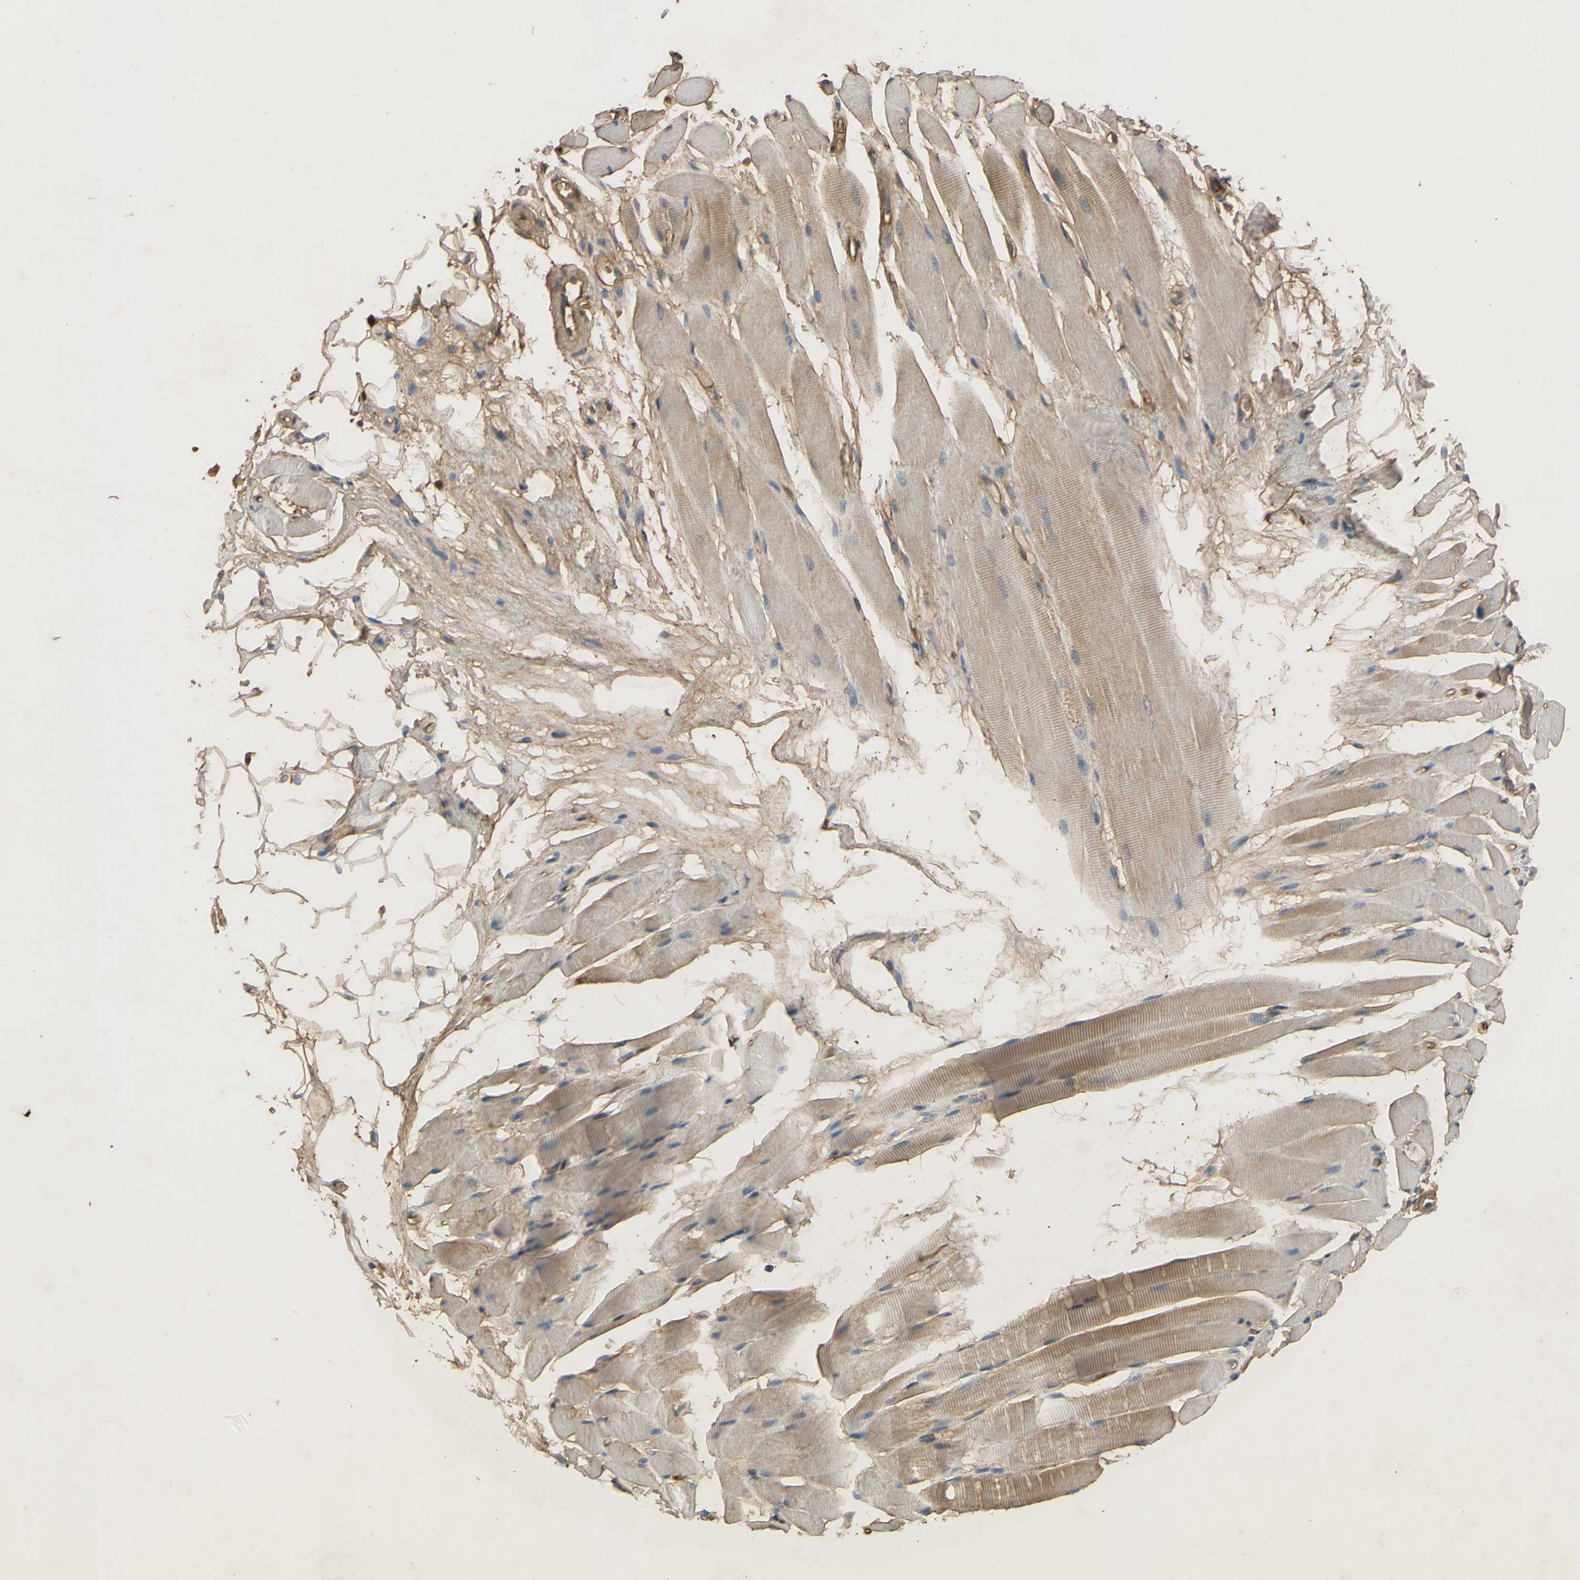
{"staining": {"intensity": "weak", "quantity": ">75%", "location": "cytoplasmic/membranous"}, "tissue": "skeletal muscle", "cell_type": "Myocytes", "image_type": "normal", "snomed": [{"axis": "morphology", "description": "Normal tissue, NOS"}, {"axis": "topography", "description": "Skeletal muscle"}, {"axis": "topography", "description": "Oral tissue"}, {"axis": "topography", "description": "Peripheral nerve tissue"}], "caption": "Skeletal muscle stained with IHC reveals weak cytoplasmic/membranous staining in about >75% of myocytes. Immunohistochemistry (ihc) stains the protein of interest in brown and the nuclei are stained blue.", "gene": "TIMP2", "patient": {"sex": "female", "age": 84}}